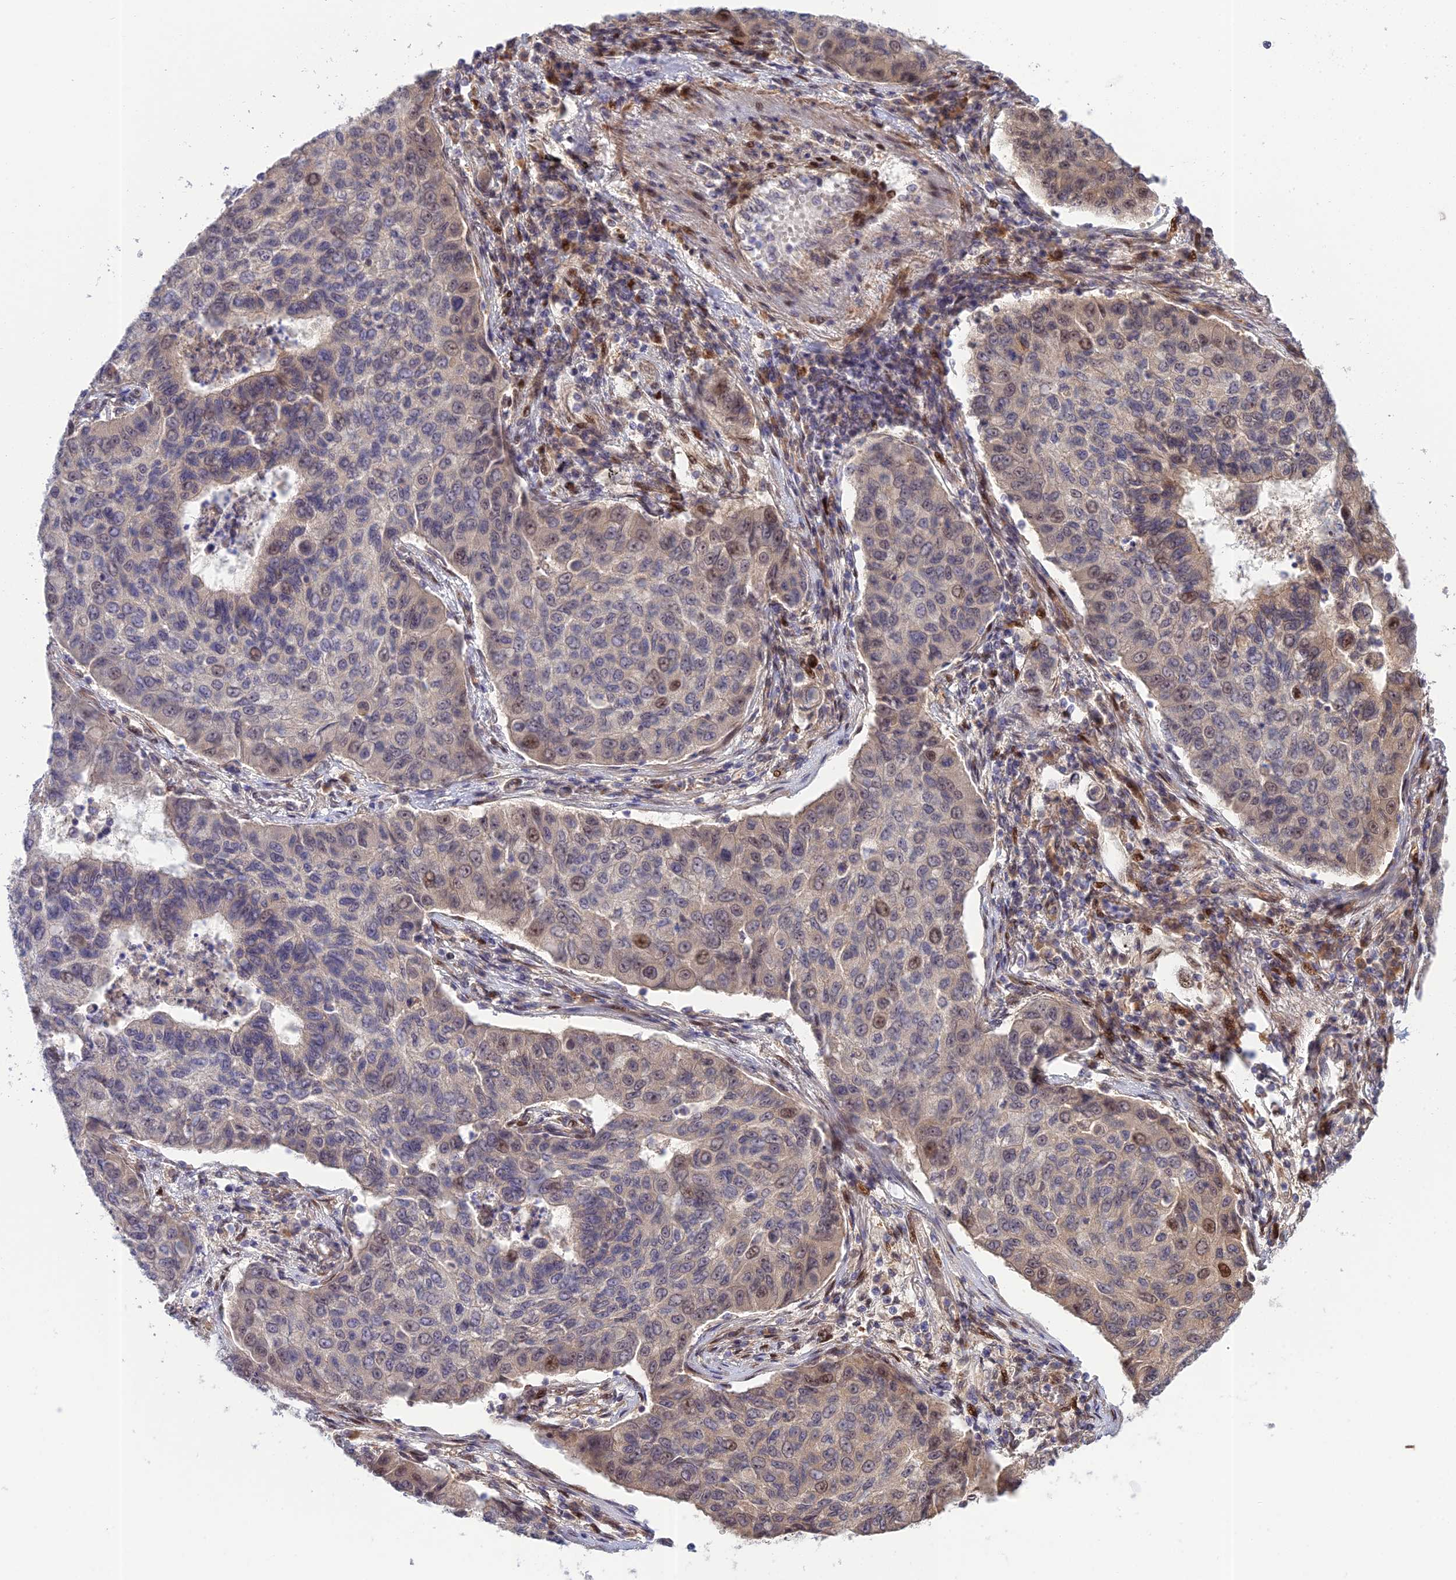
{"staining": {"intensity": "moderate", "quantity": "<25%", "location": "nuclear"}, "tissue": "lung cancer", "cell_type": "Tumor cells", "image_type": "cancer", "snomed": [{"axis": "morphology", "description": "Squamous cell carcinoma, NOS"}, {"axis": "topography", "description": "Lung"}], "caption": "High-power microscopy captured an IHC photomicrograph of lung cancer, revealing moderate nuclear staining in about <25% of tumor cells.", "gene": "ZNF584", "patient": {"sex": "male", "age": 74}}